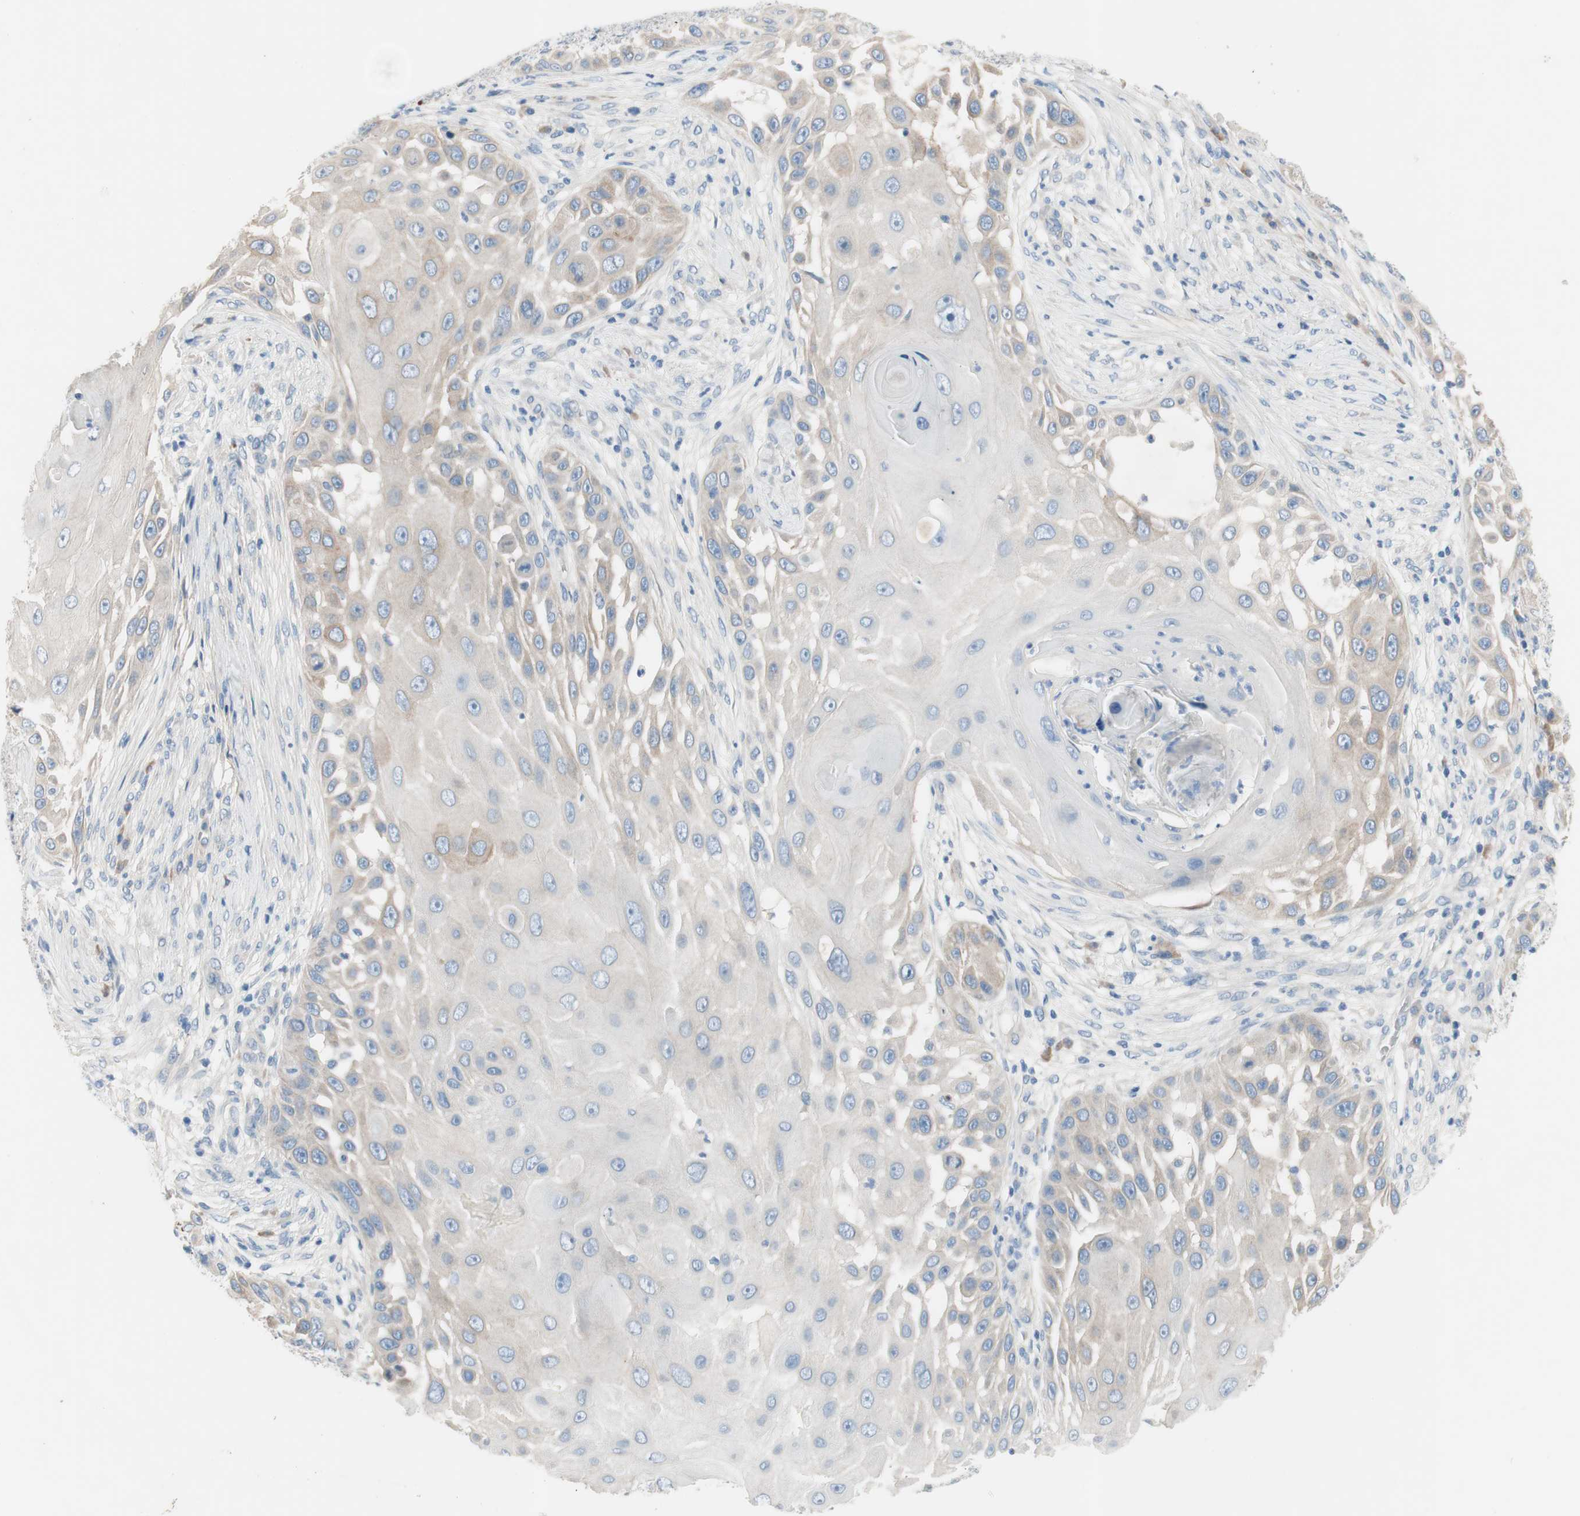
{"staining": {"intensity": "weak", "quantity": "25%-75%", "location": "cytoplasmic/membranous"}, "tissue": "skin cancer", "cell_type": "Tumor cells", "image_type": "cancer", "snomed": [{"axis": "morphology", "description": "Squamous cell carcinoma, NOS"}, {"axis": "topography", "description": "Skin"}], "caption": "Immunohistochemical staining of human skin squamous cell carcinoma exhibits low levels of weak cytoplasmic/membranous protein expression in approximately 25%-75% of tumor cells. Nuclei are stained in blue.", "gene": "FDFT1", "patient": {"sex": "female", "age": 44}}